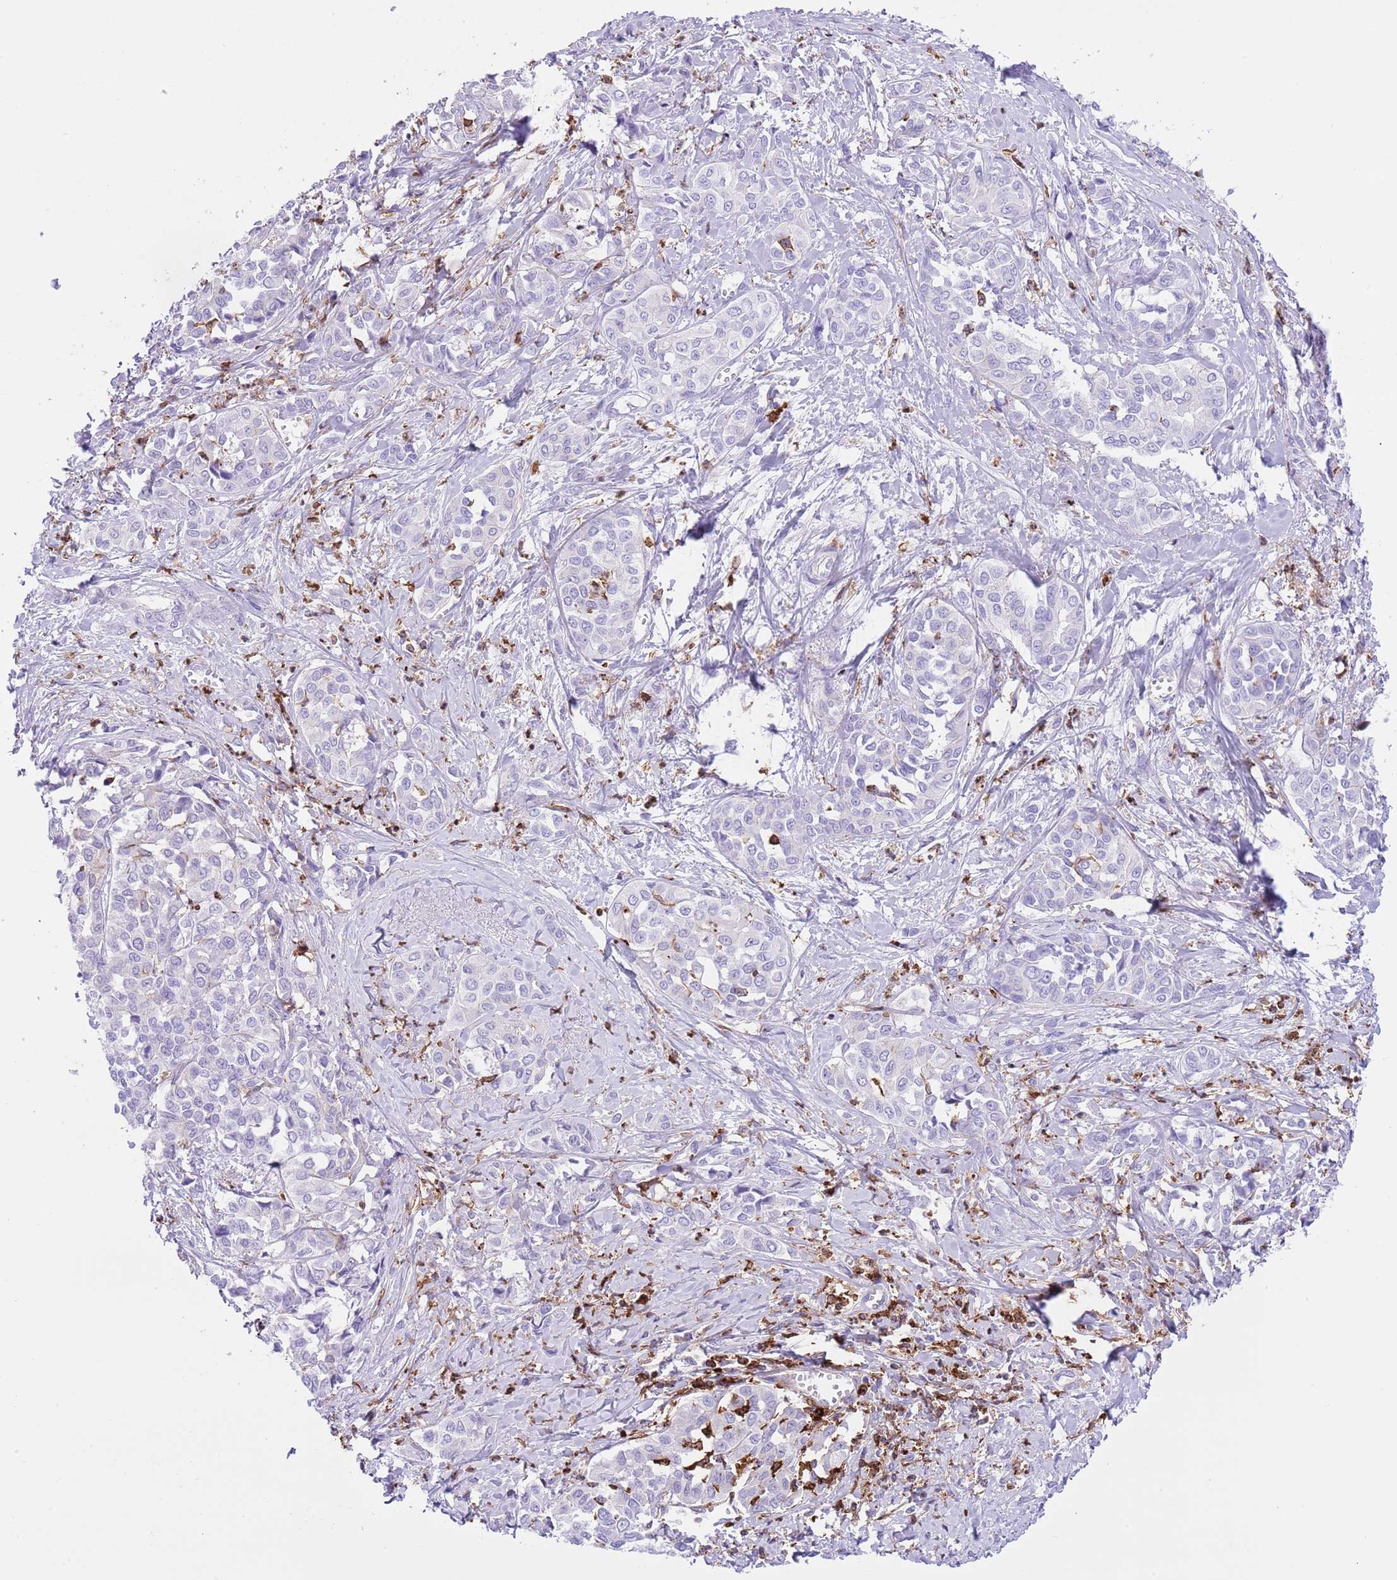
{"staining": {"intensity": "negative", "quantity": "none", "location": "none"}, "tissue": "liver cancer", "cell_type": "Tumor cells", "image_type": "cancer", "snomed": [{"axis": "morphology", "description": "Cholangiocarcinoma"}, {"axis": "topography", "description": "Liver"}], "caption": "Liver cholangiocarcinoma stained for a protein using IHC shows no expression tumor cells.", "gene": "EFHD2", "patient": {"sex": "female", "age": 77}}